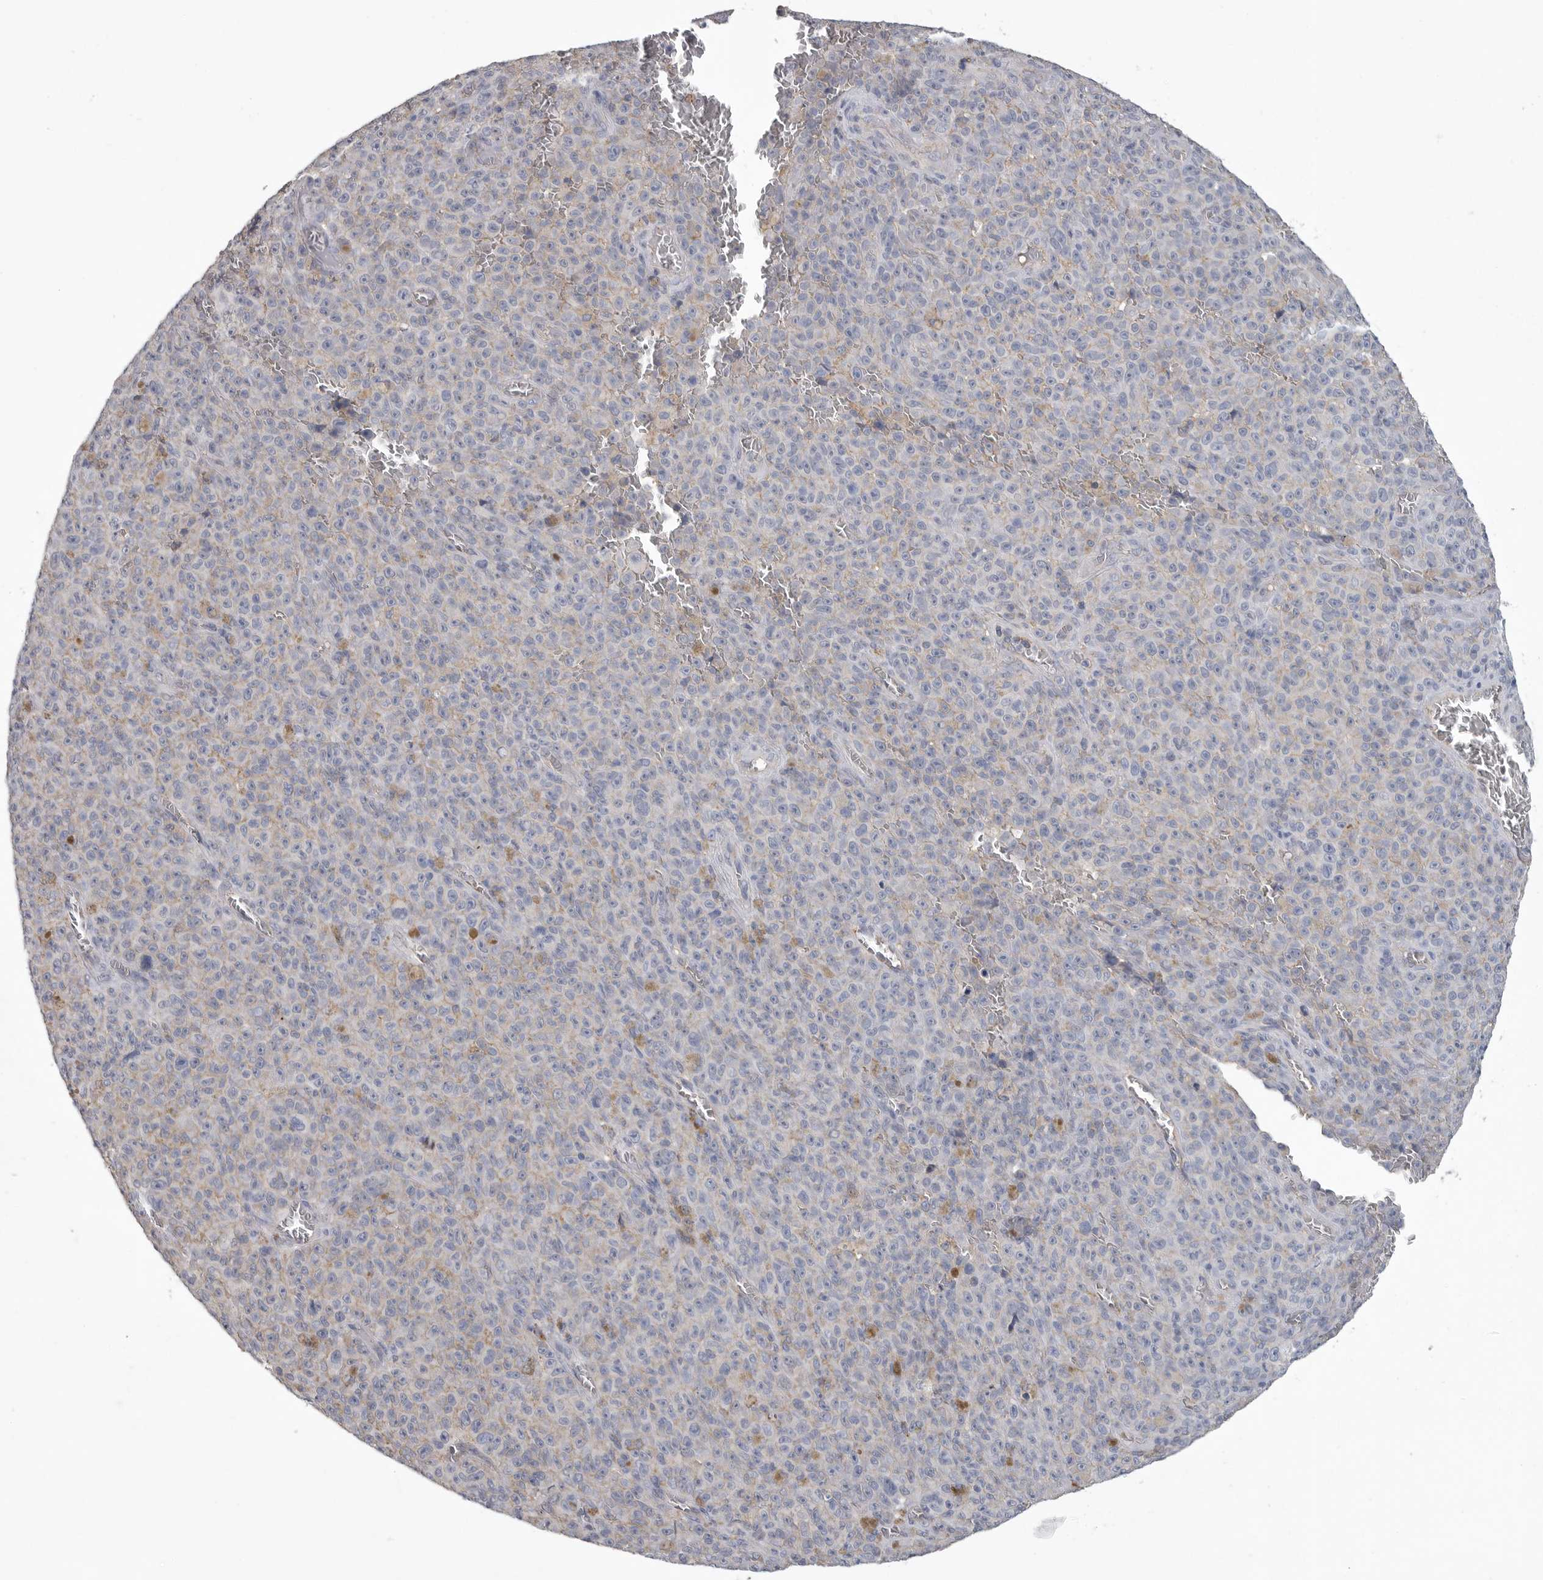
{"staining": {"intensity": "negative", "quantity": "none", "location": "none"}, "tissue": "melanoma", "cell_type": "Tumor cells", "image_type": "cancer", "snomed": [{"axis": "morphology", "description": "Malignant melanoma, NOS"}, {"axis": "topography", "description": "Skin"}], "caption": "Immunohistochemistry (IHC) of human malignant melanoma demonstrates no staining in tumor cells.", "gene": "NECTIN2", "patient": {"sex": "female", "age": 82}}